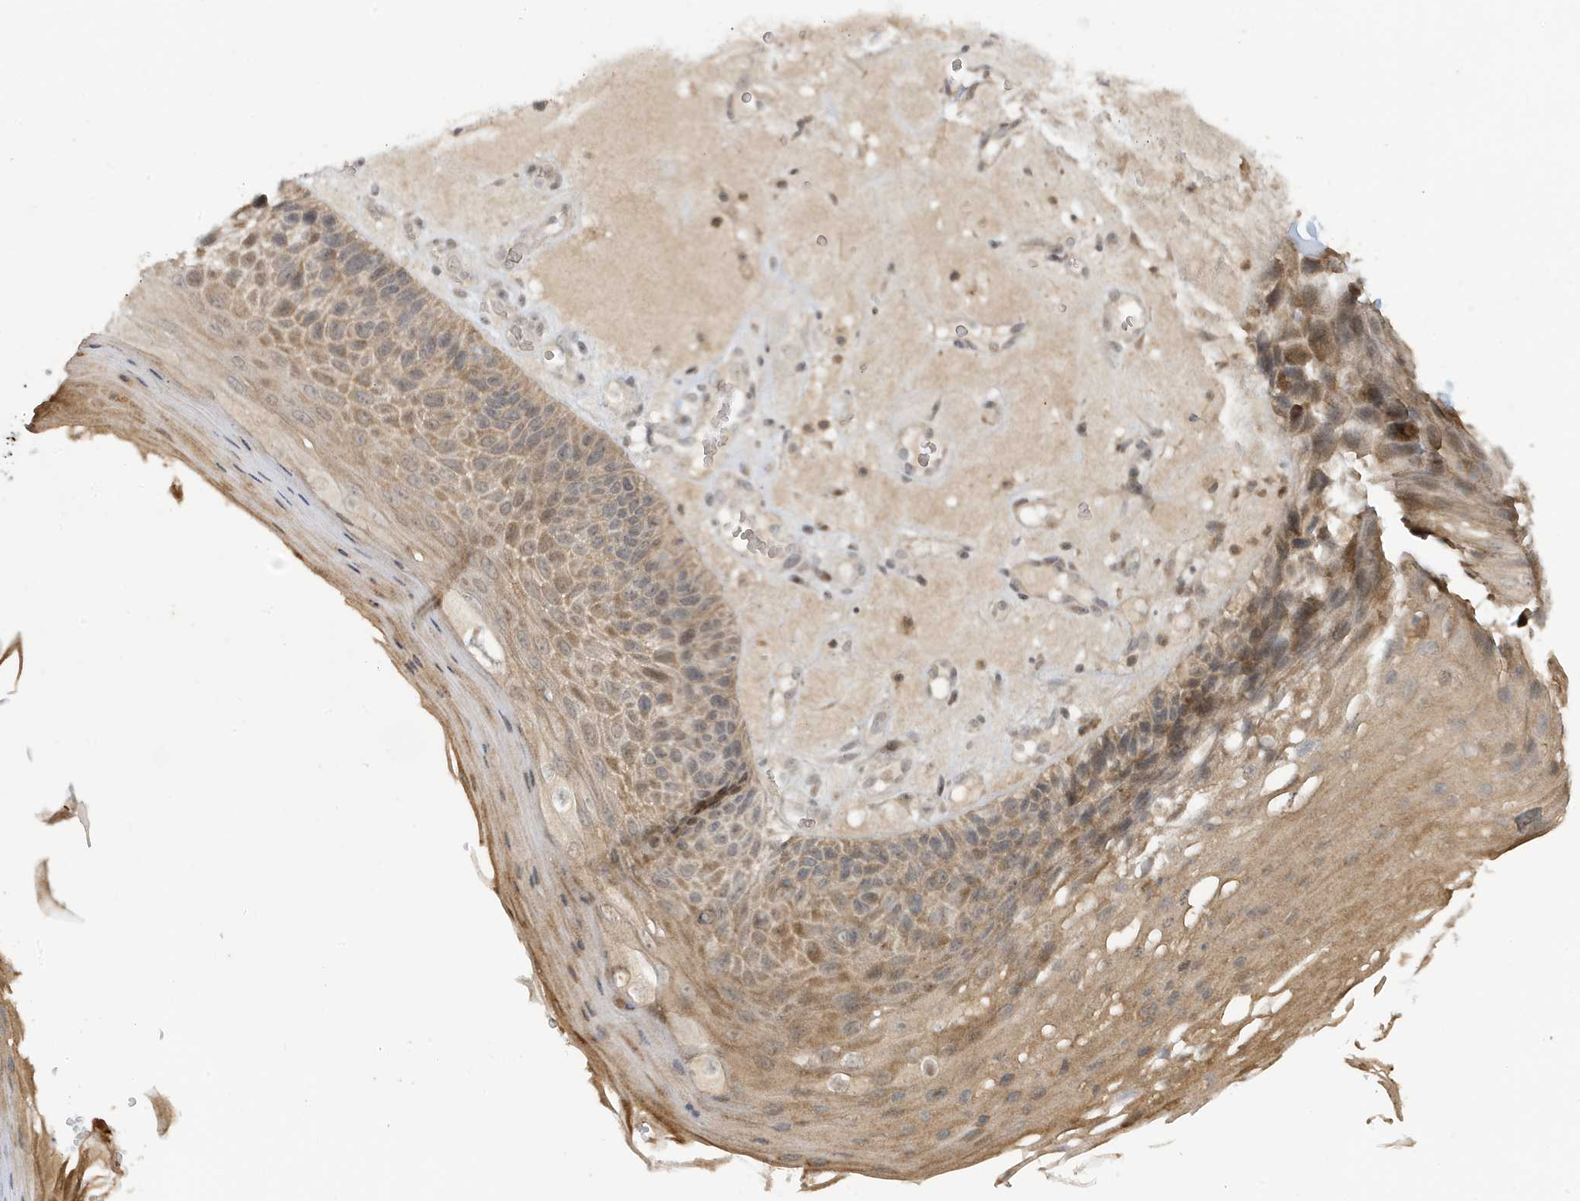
{"staining": {"intensity": "weak", "quantity": ">75%", "location": "cytoplasmic/membranous"}, "tissue": "skin cancer", "cell_type": "Tumor cells", "image_type": "cancer", "snomed": [{"axis": "morphology", "description": "Squamous cell carcinoma, NOS"}, {"axis": "topography", "description": "Skin"}], "caption": "Immunohistochemical staining of squamous cell carcinoma (skin) demonstrates weak cytoplasmic/membranous protein expression in about >75% of tumor cells.", "gene": "PRRT3", "patient": {"sex": "female", "age": 88}}